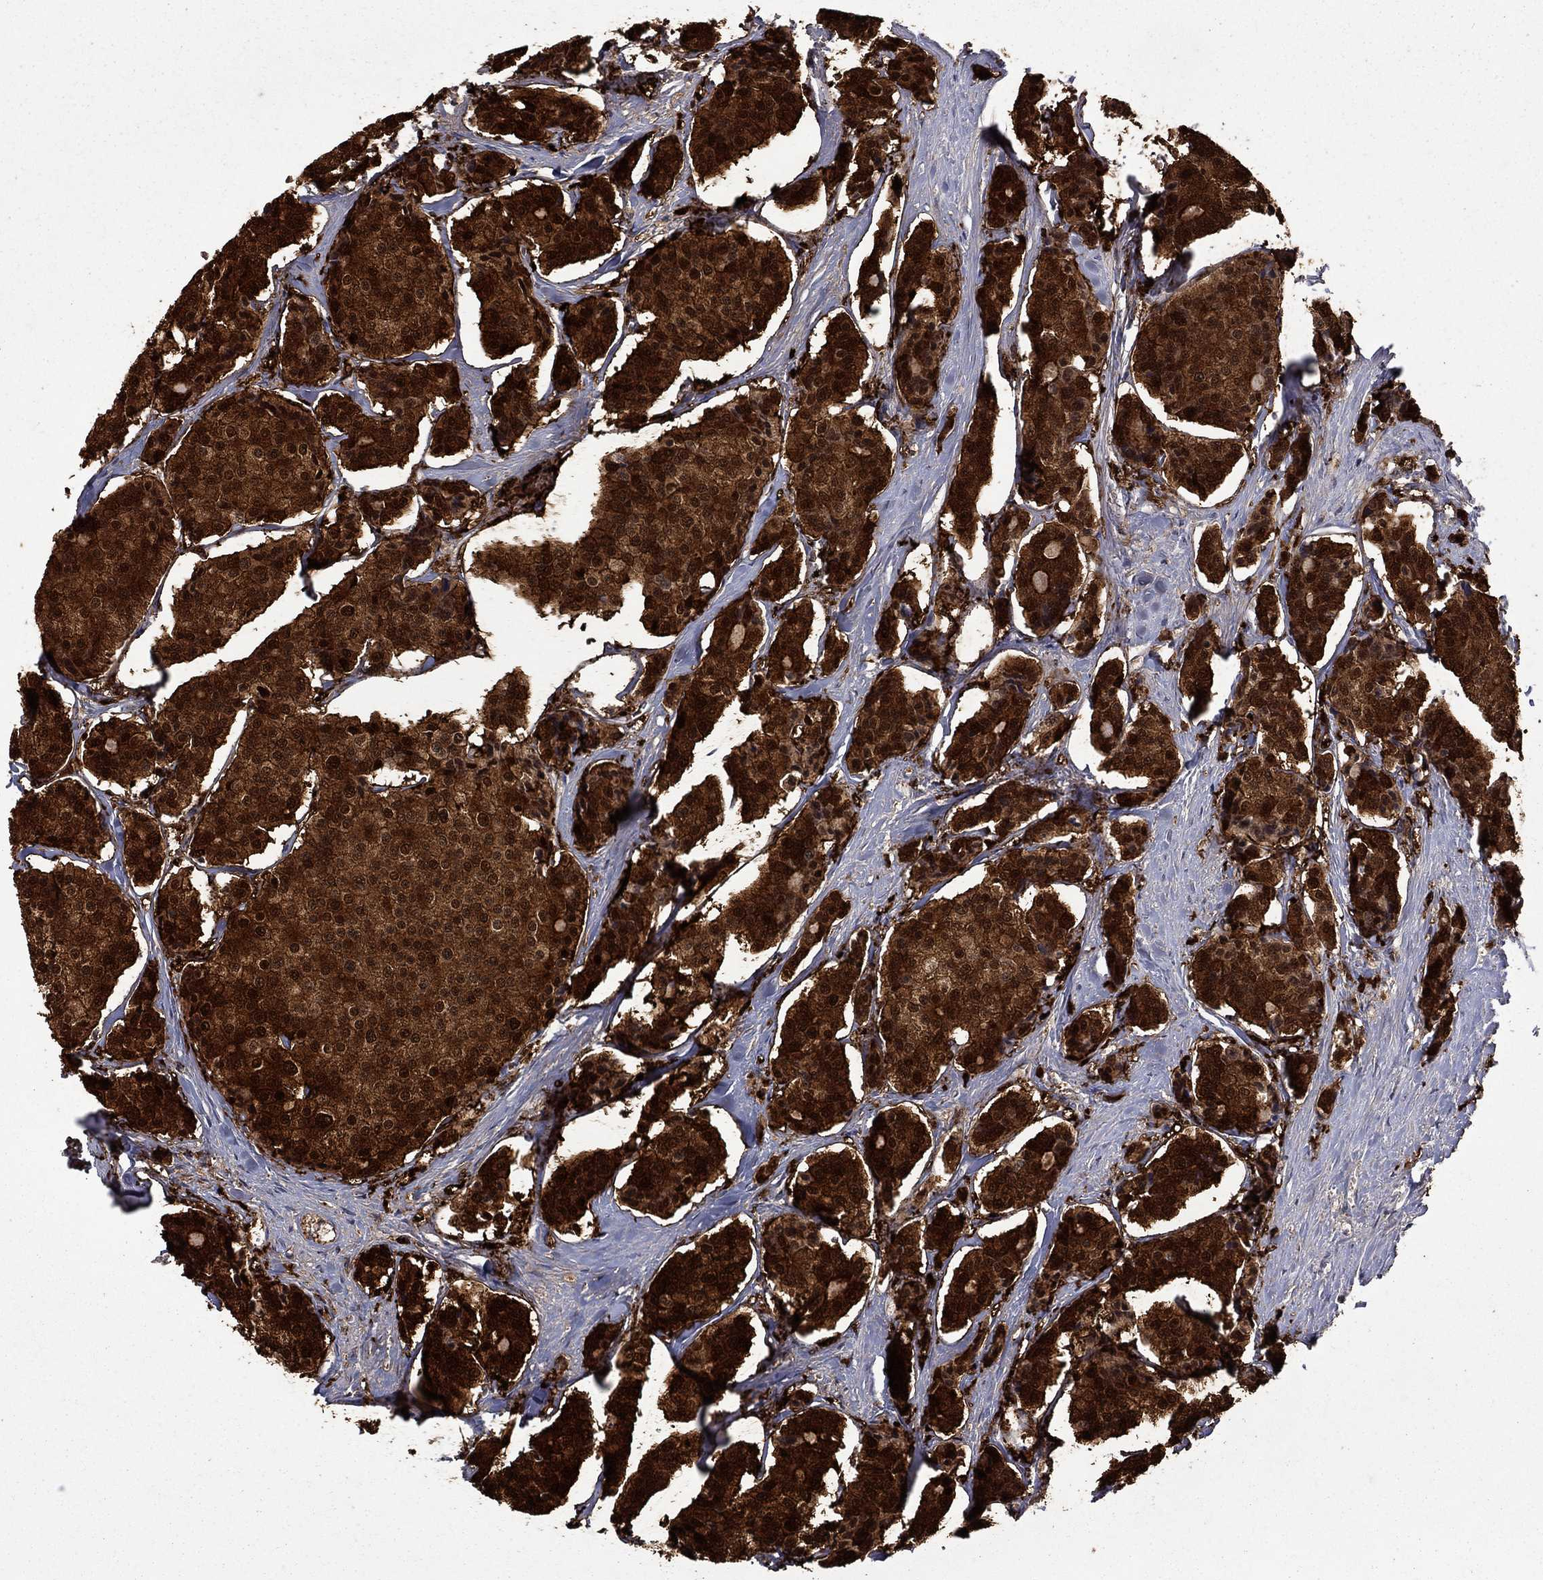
{"staining": {"intensity": "strong", "quantity": ">75%", "location": "cytoplasmic/membranous,nuclear"}, "tissue": "carcinoid", "cell_type": "Tumor cells", "image_type": "cancer", "snomed": [{"axis": "morphology", "description": "Carcinoid, malignant, NOS"}, {"axis": "topography", "description": "Small intestine"}], "caption": "Immunohistochemical staining of human malignant carcinoid shows high levels of strong cytoplasmic/membranous and nuclear protein expression in approximately >75% of tumor cells.", "gene": "CBR1", "patient": {"sex": "female", "age": 65}}